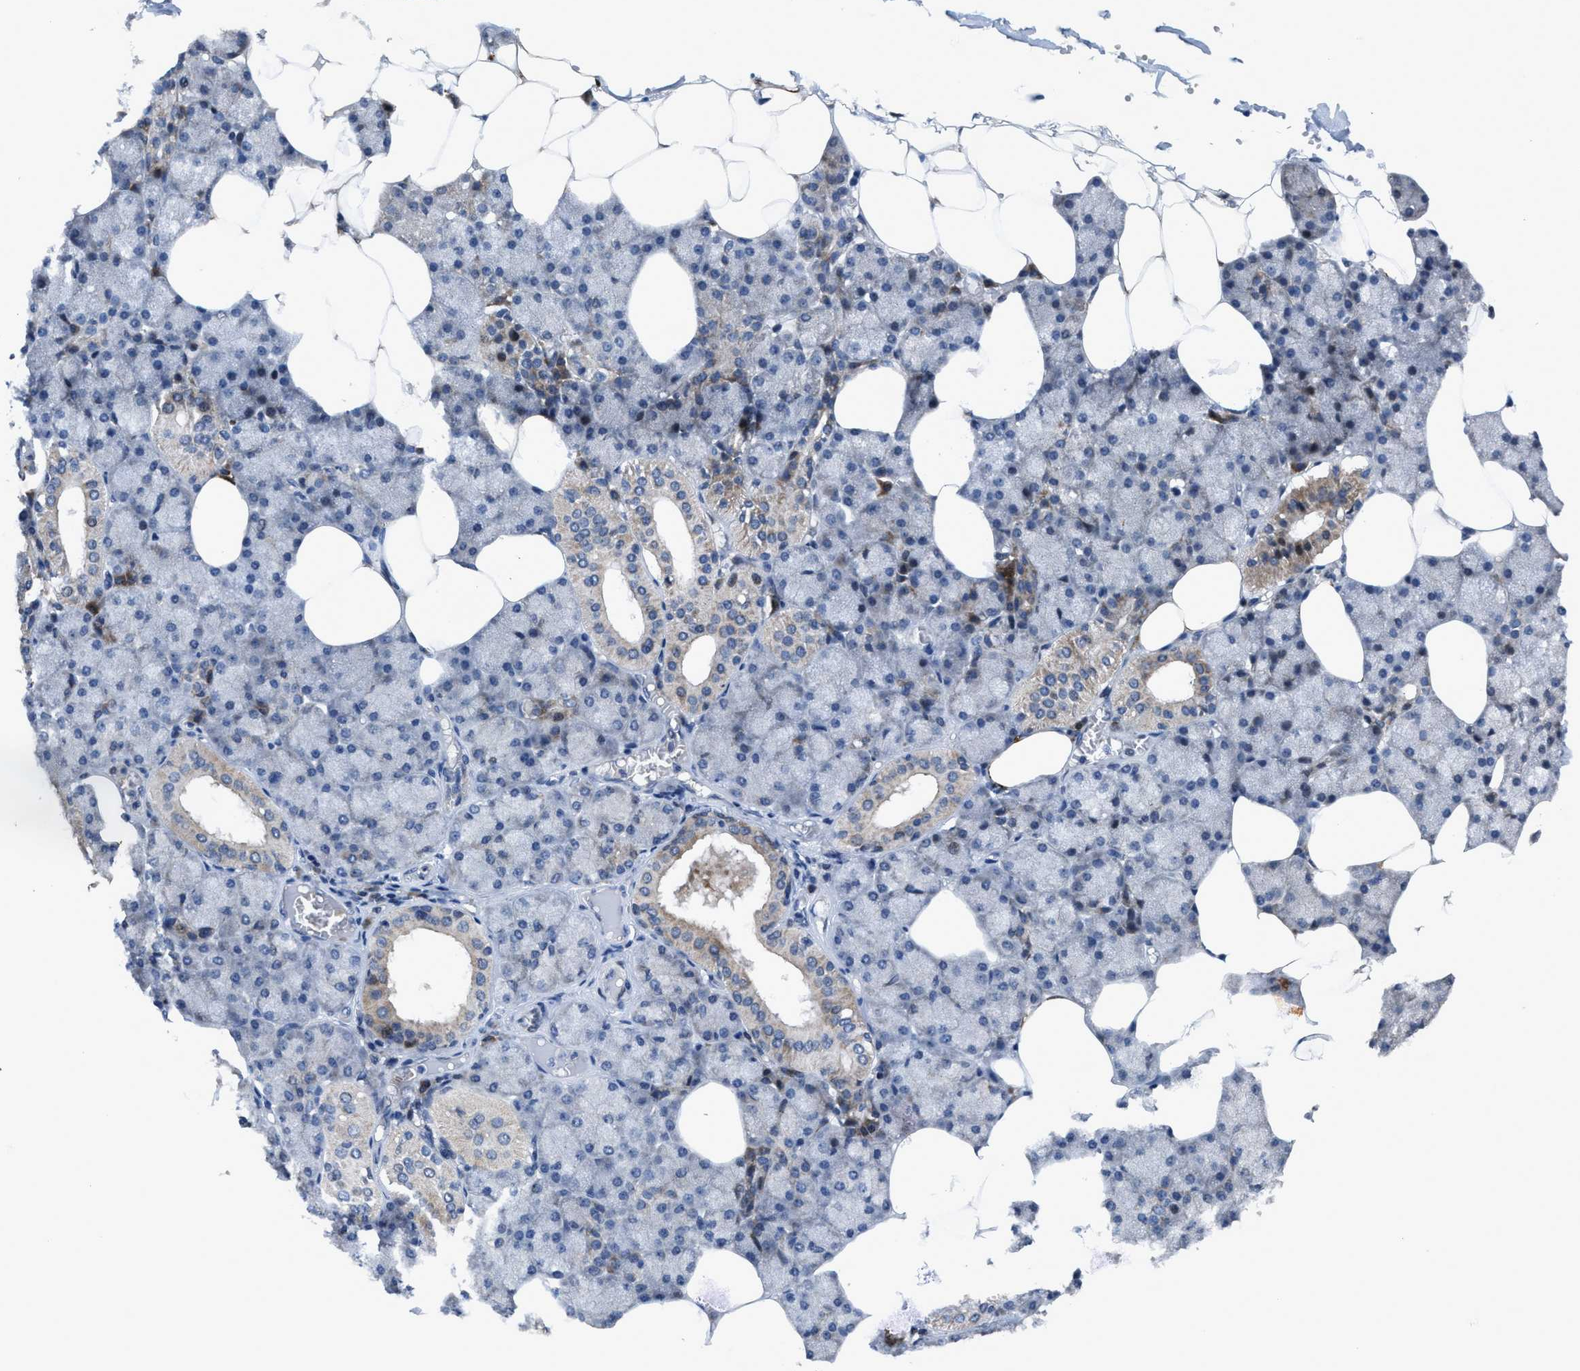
{"staining": {"intensity": "moderate", "quantity": "<25%", "location": "cytoplasmic/membranous"}, "tissue": "salivary gland", "cell_type": "Glandular cells", "image_type": "normal", "snomed": [{"axis": "morphology", "description": "Normal tissue, NOS"}, {"axis": "topography", "description": "Salivary gland"}], "caption": "Immunohistochemistry (DAB) staining of benign salivary gland shows moderate cytoplasmic/membranous protein staining in approximately <25% of glandular cells.", "gene": "HAUS6", "patient": {"sex": "male", "age": 62}}